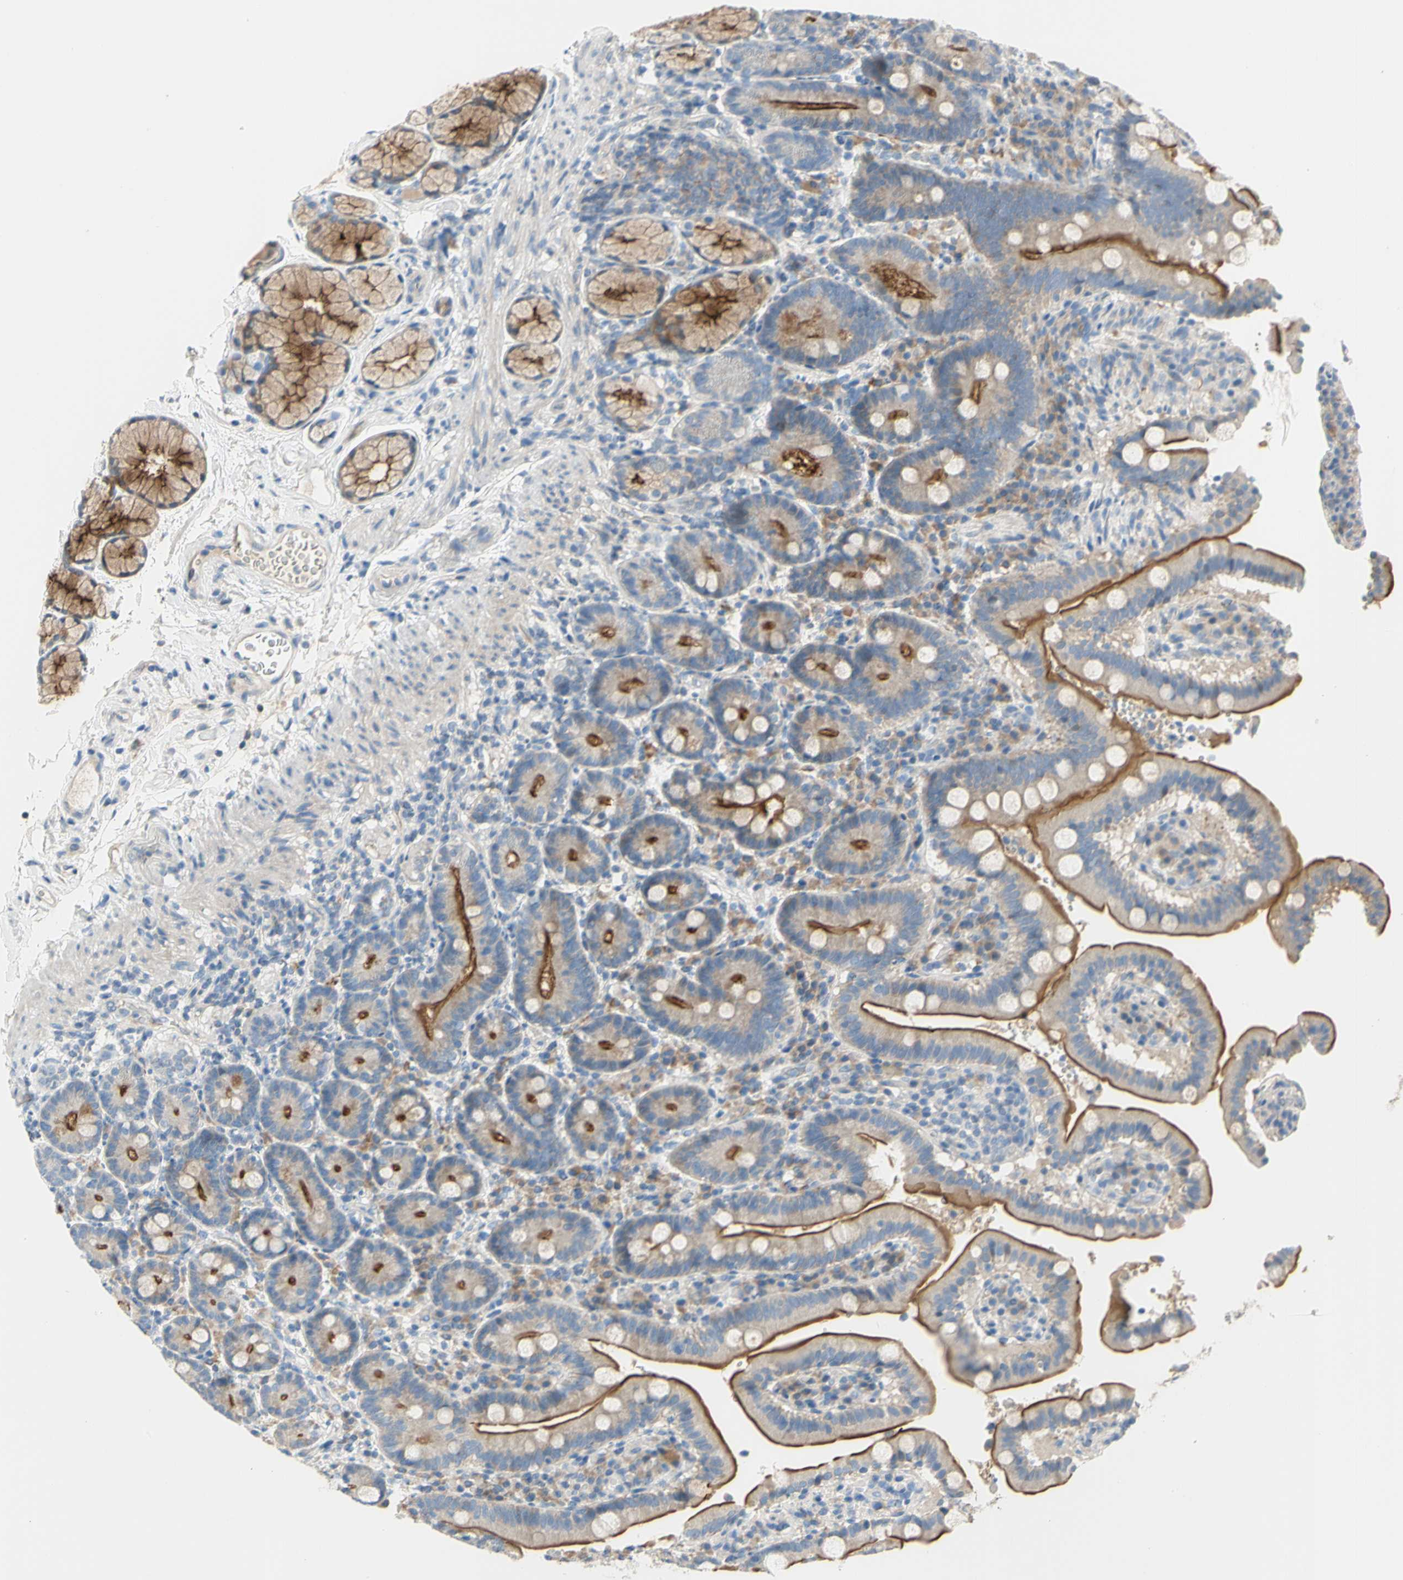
{"staining": {"intensity": "strong", "quantity": ">75%", "location": "cytoplasmic/membranous"}, "tissue": "duodenum", "cell_type": "Glandular cells", "image_type": "normal", "snomed": [{"axis": "morphology", "description": "Normal tissue, NOS"}, {"axis": "topography", "description": "Small intestine, NOS"}], "caption": "This is an image of immunohistochemistry (IHC) staining of benign duodenum, which shows strong positivity in the cytoplasmic/membranous of glandular cells.", "gene": "MUC1", "patient": {"sex": "female", "age": 71}}